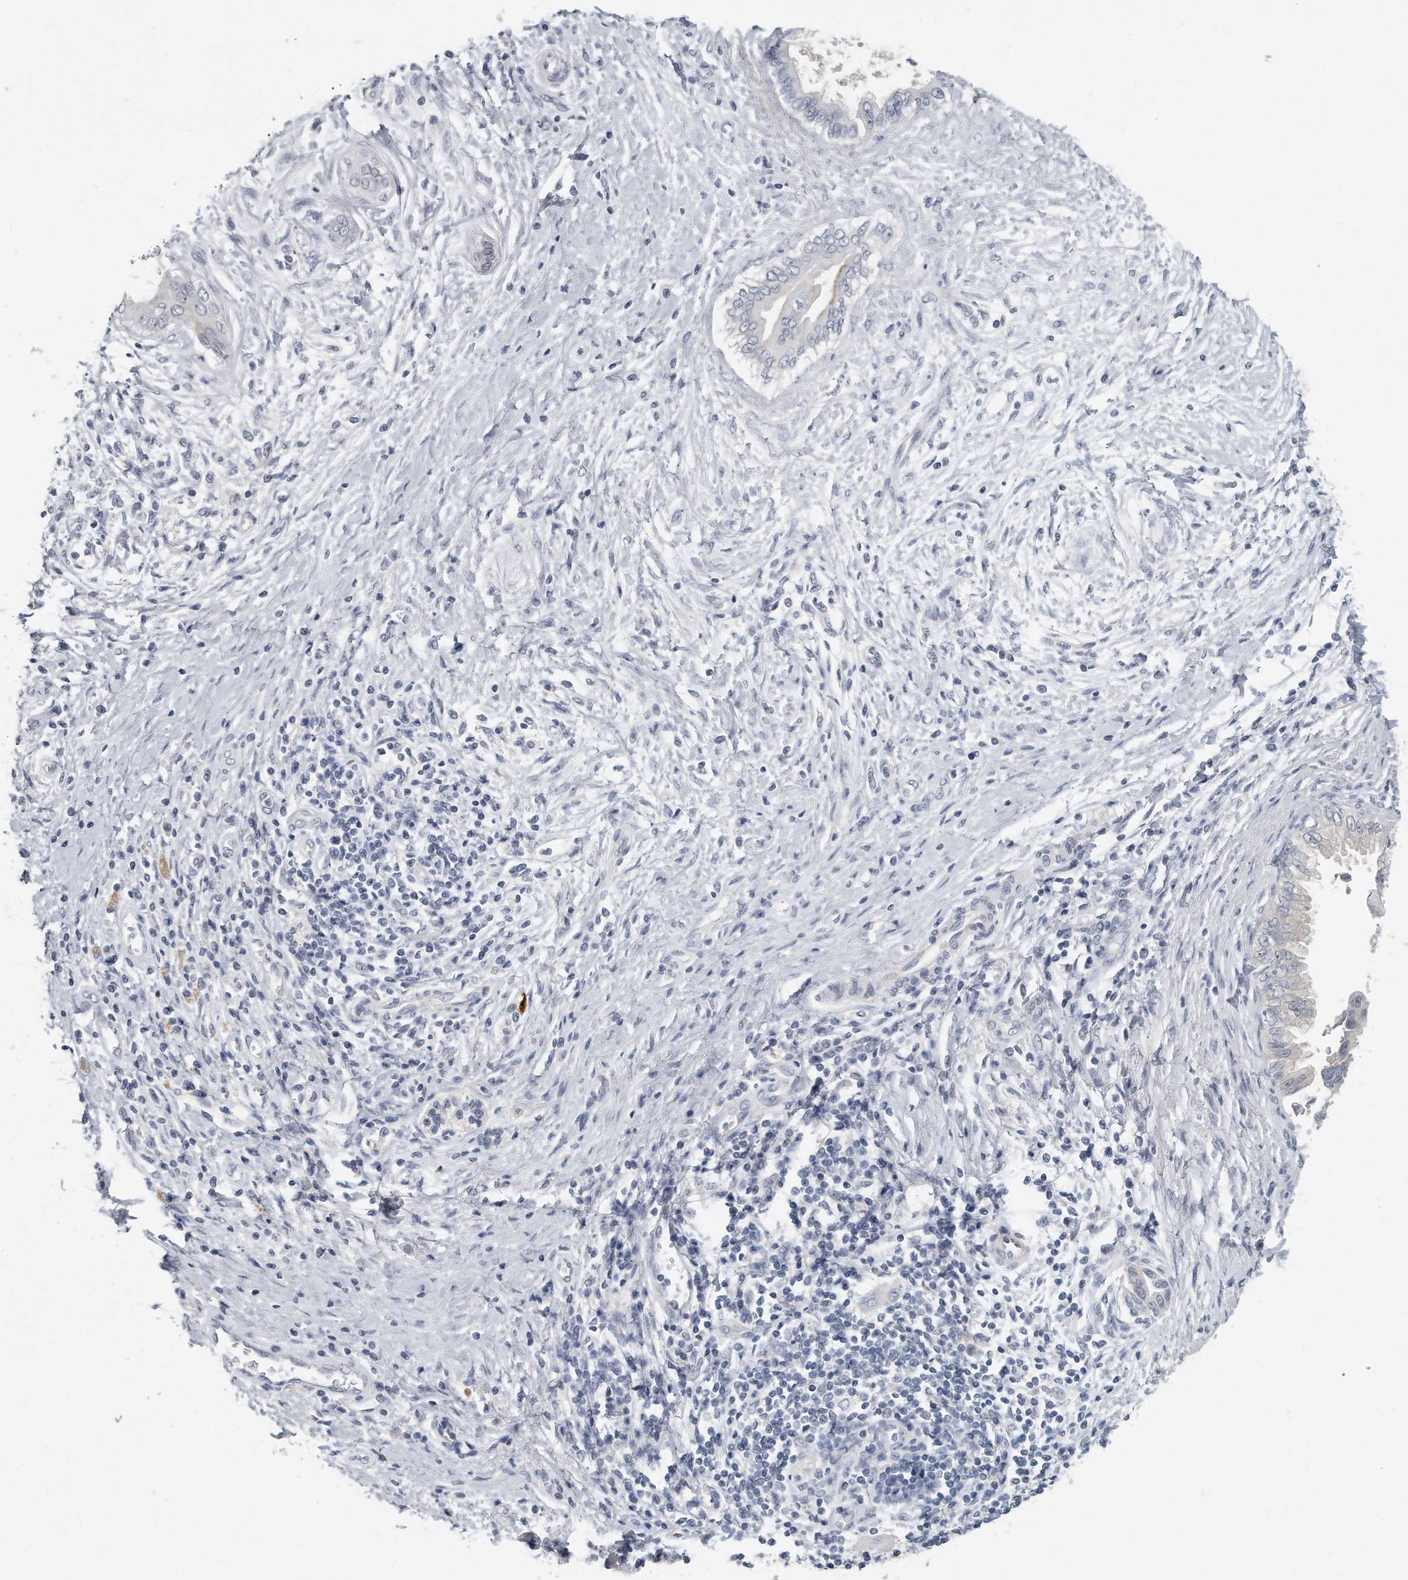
{"staining": {"intensity": "weak", "quantity": "25%-75%", "location": "cytoplasmic/membranous"}, "tissue": "pancreatic cancer", "cell_type": "Tumor cells", "image_type": "cancer", "snomed": [{"axis": "morphology", "description": "Adenocarcinoma, NOS"}, {"axis": "topography", "description": "Pancreas"}], "caption": "High-magnification brightfield microscopy of pancreatic cancer stained with DAB (3,3'-diaminobenzidine) (brown) and counterstained with hematoxylin (blue). tumor cells exhibit weak cytoplasmic/membranous positivity is appreciated in about25%-75% of cells.", "gene": "KLHL7", "patient": {"sex": "female", "age": 72}}